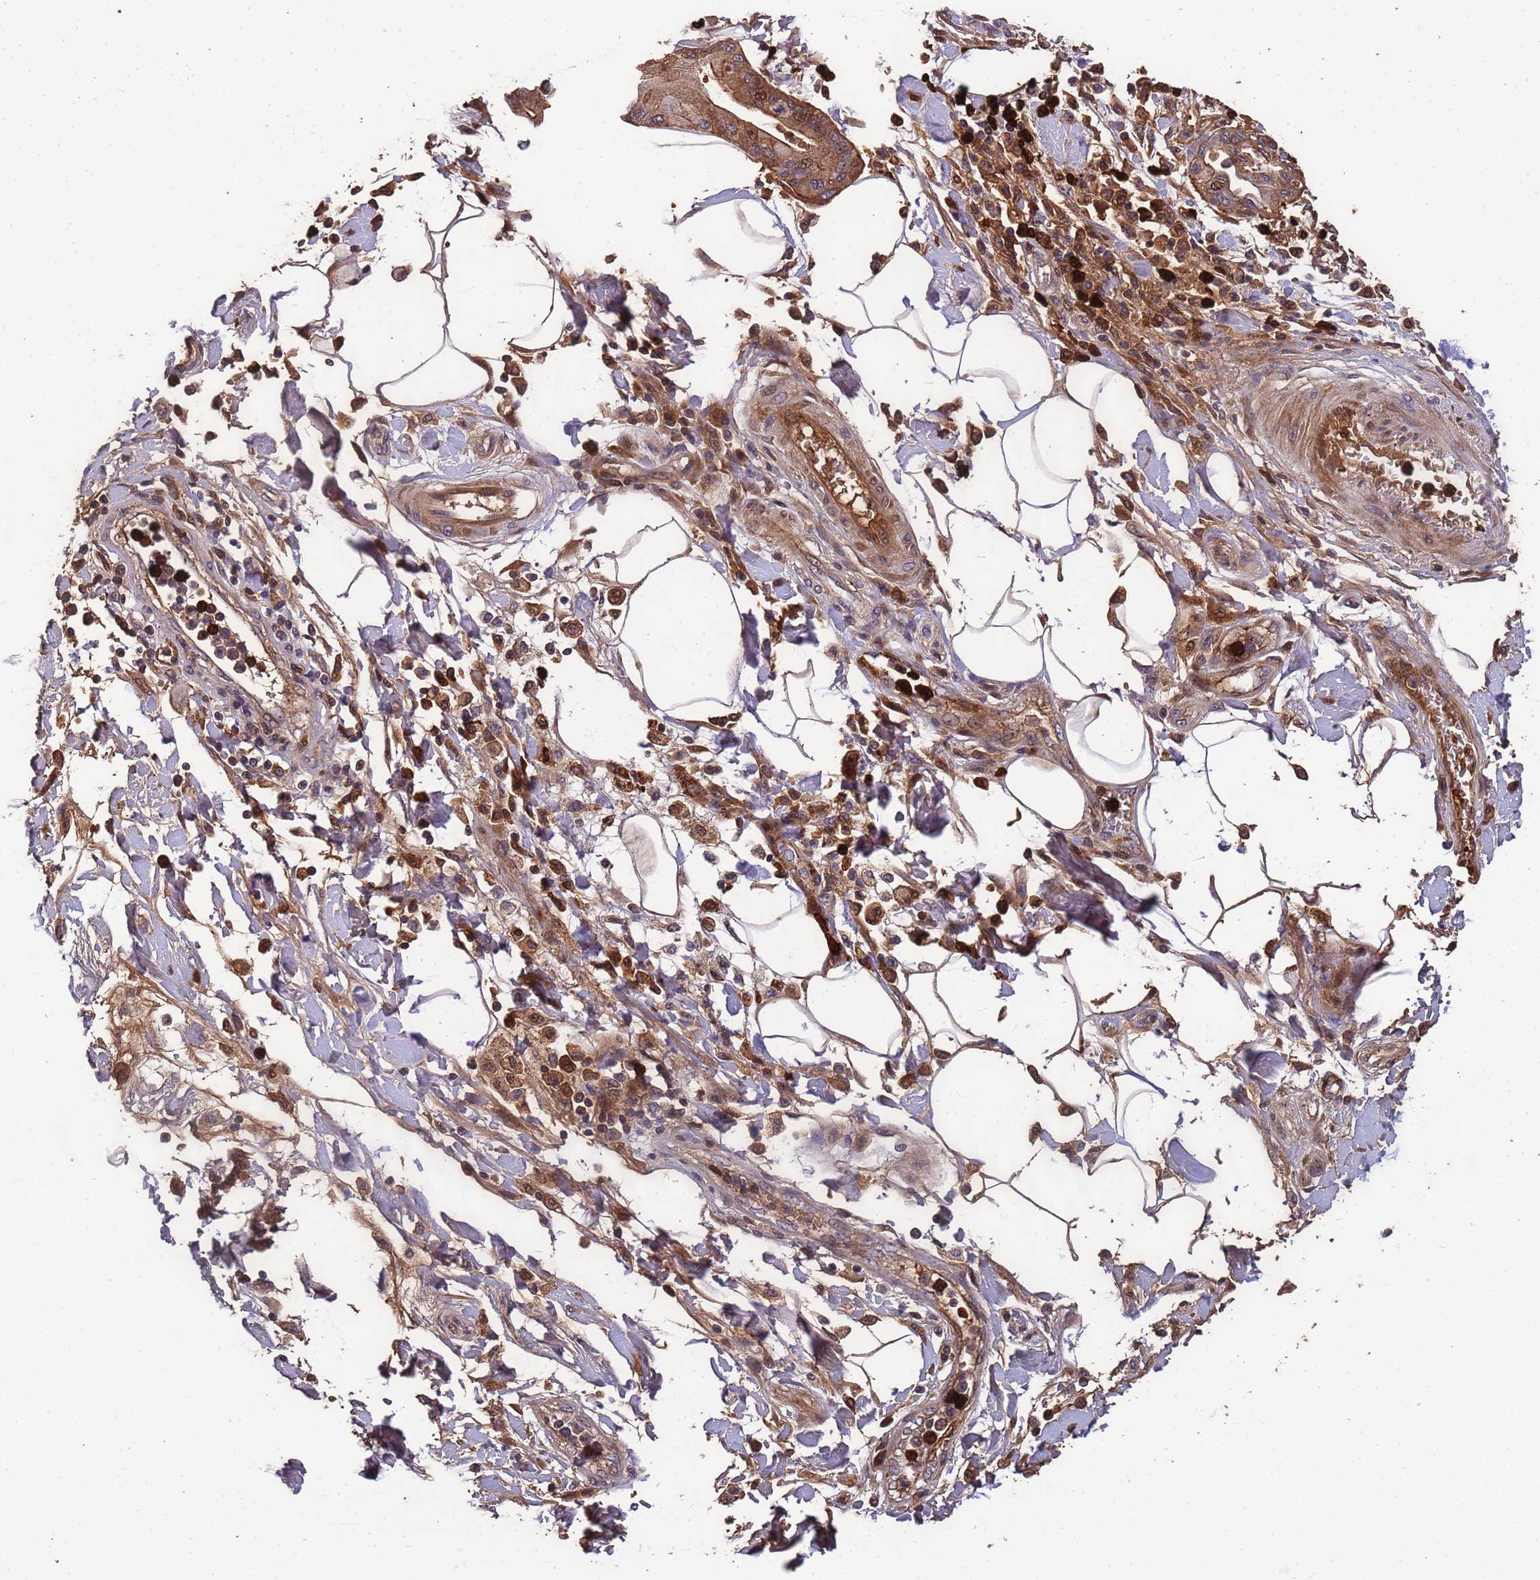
{"staining": {"intensity": "moderate", "quantity": "25%-75%", "location": "cytoplasmic/membranous,nuclear"}, "tissue": "pancreatic cancer", "cell_type": "Tumor cells", "image_type": "cancer", "snomed": [{"axis": "morphology", "description": "Adenocarcinoma, NOS"}, {"axis": "morphology", "description": "Adenocarcinoma, metastatic, NOS"}, {"axis": "topography", "description": "Lymph node"}, {"axis": "topography", "description": "Pancreas"}, {"axis": "topography", "description": "Duodenum"}], "caption": "DAB immunohistochemical staining of human adenocarcinoma (pancreatic) demonstrates moderate cytoplasmic/membranous and nuclear protein positivity in approximately 25%-75% of tumor cells.", "gene": "CCDC184", "patient": {"sex": "female", "age": 64}}